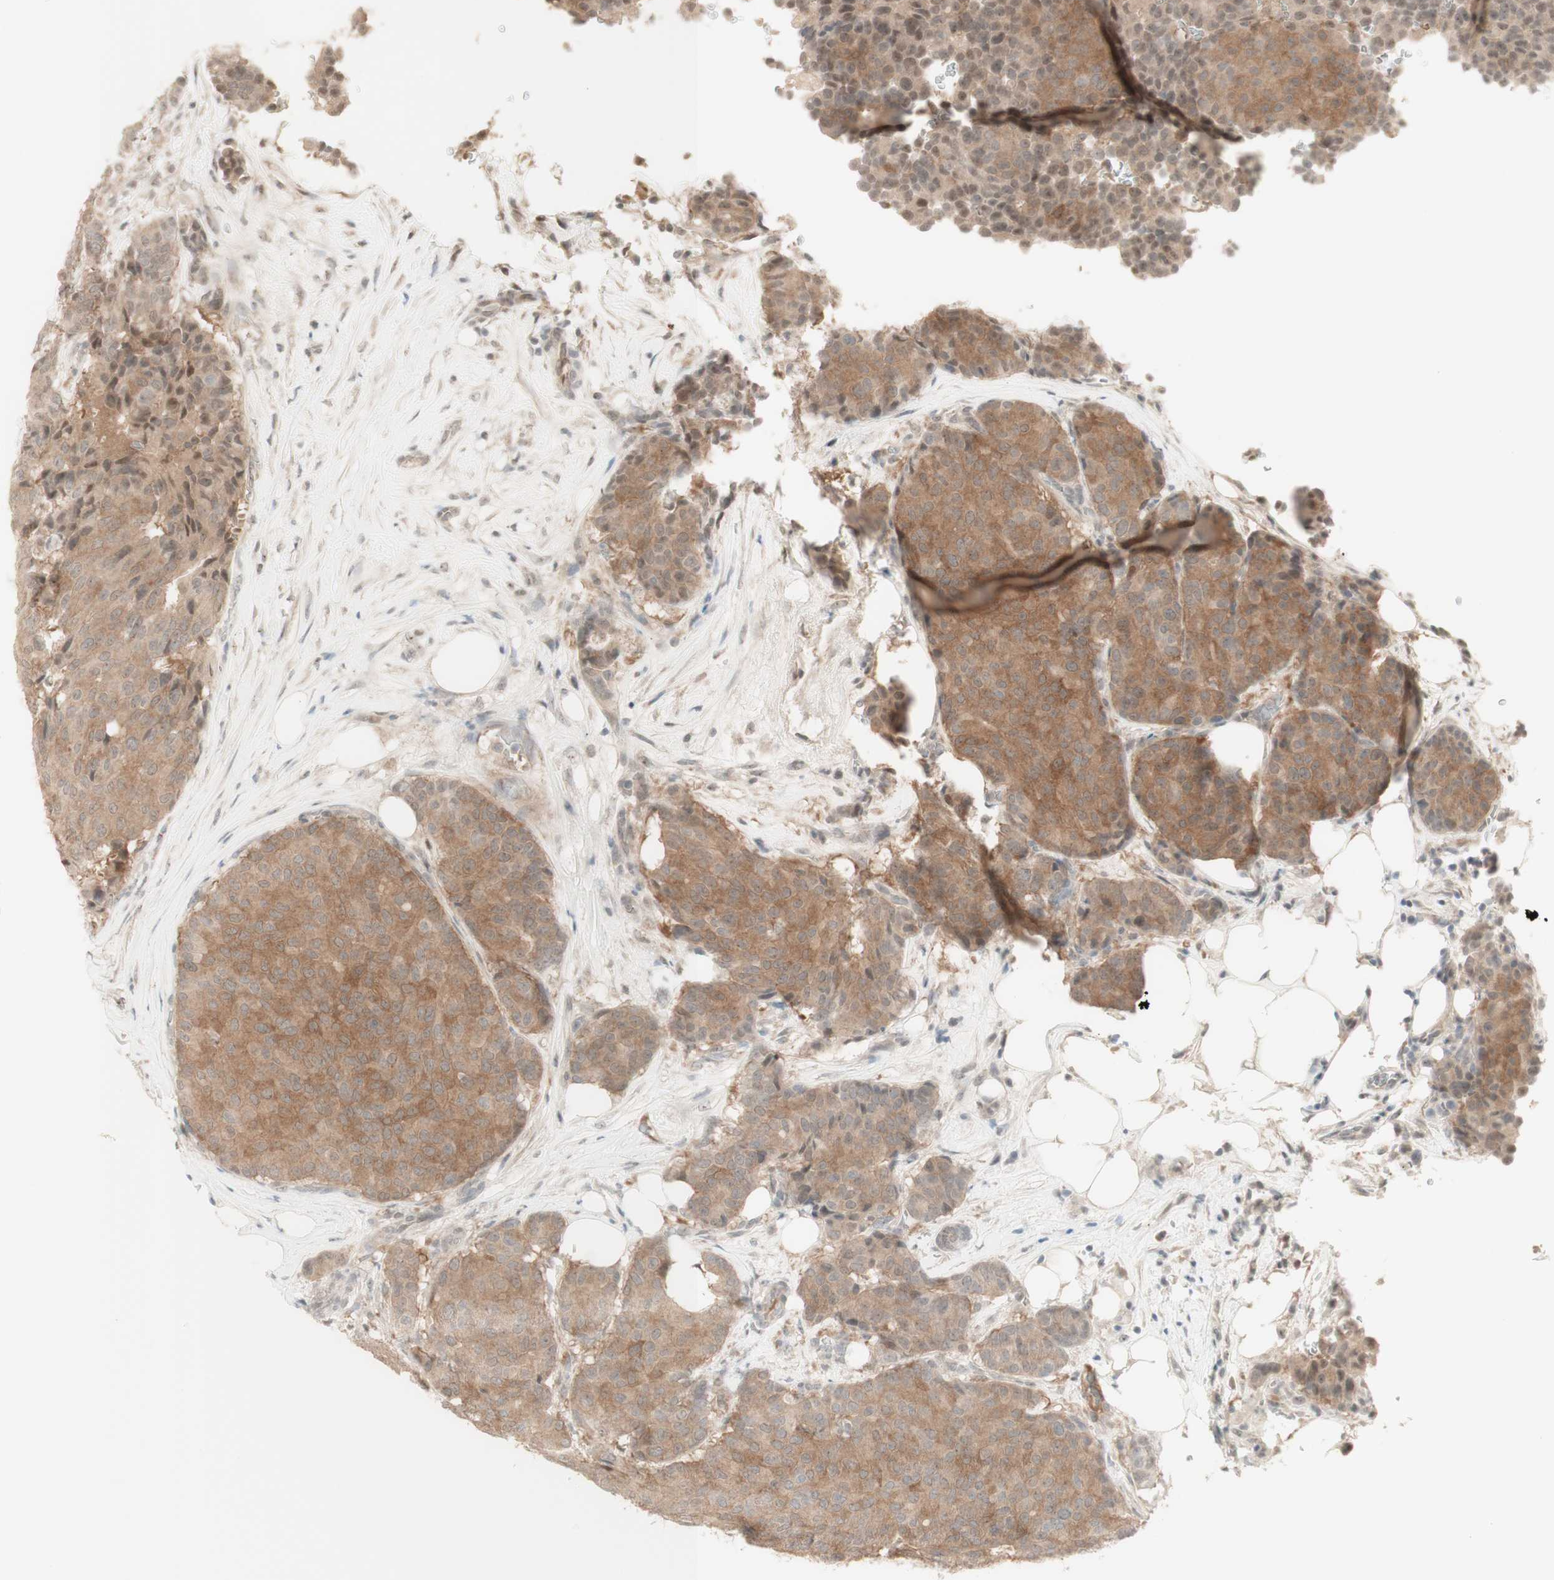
{"staining": {"intensity": "moderate", "quantity": ">75%", "location": "cytoplasmic/membranous"}, "tissue": "breast cancer", "cell_type": "Tumor cells", "image_type": "cancer", "snomed": [{"axis": "morphology", "description": "Duct carcinoma"}, {"axis": "topography", "description": "Breast"}], "caption": "Immunohistochemistry (IHC) of breast infiltrating ductal carcinoma exhibits medium levels of moderate cytoplasmic/membranous positivity in about >75% of tumor cells. (DAB IHC, brown staining for protein, blue staining for nuclei).", "gene": "PLCD4", "patient": {"sex": "female", "age": 75}}